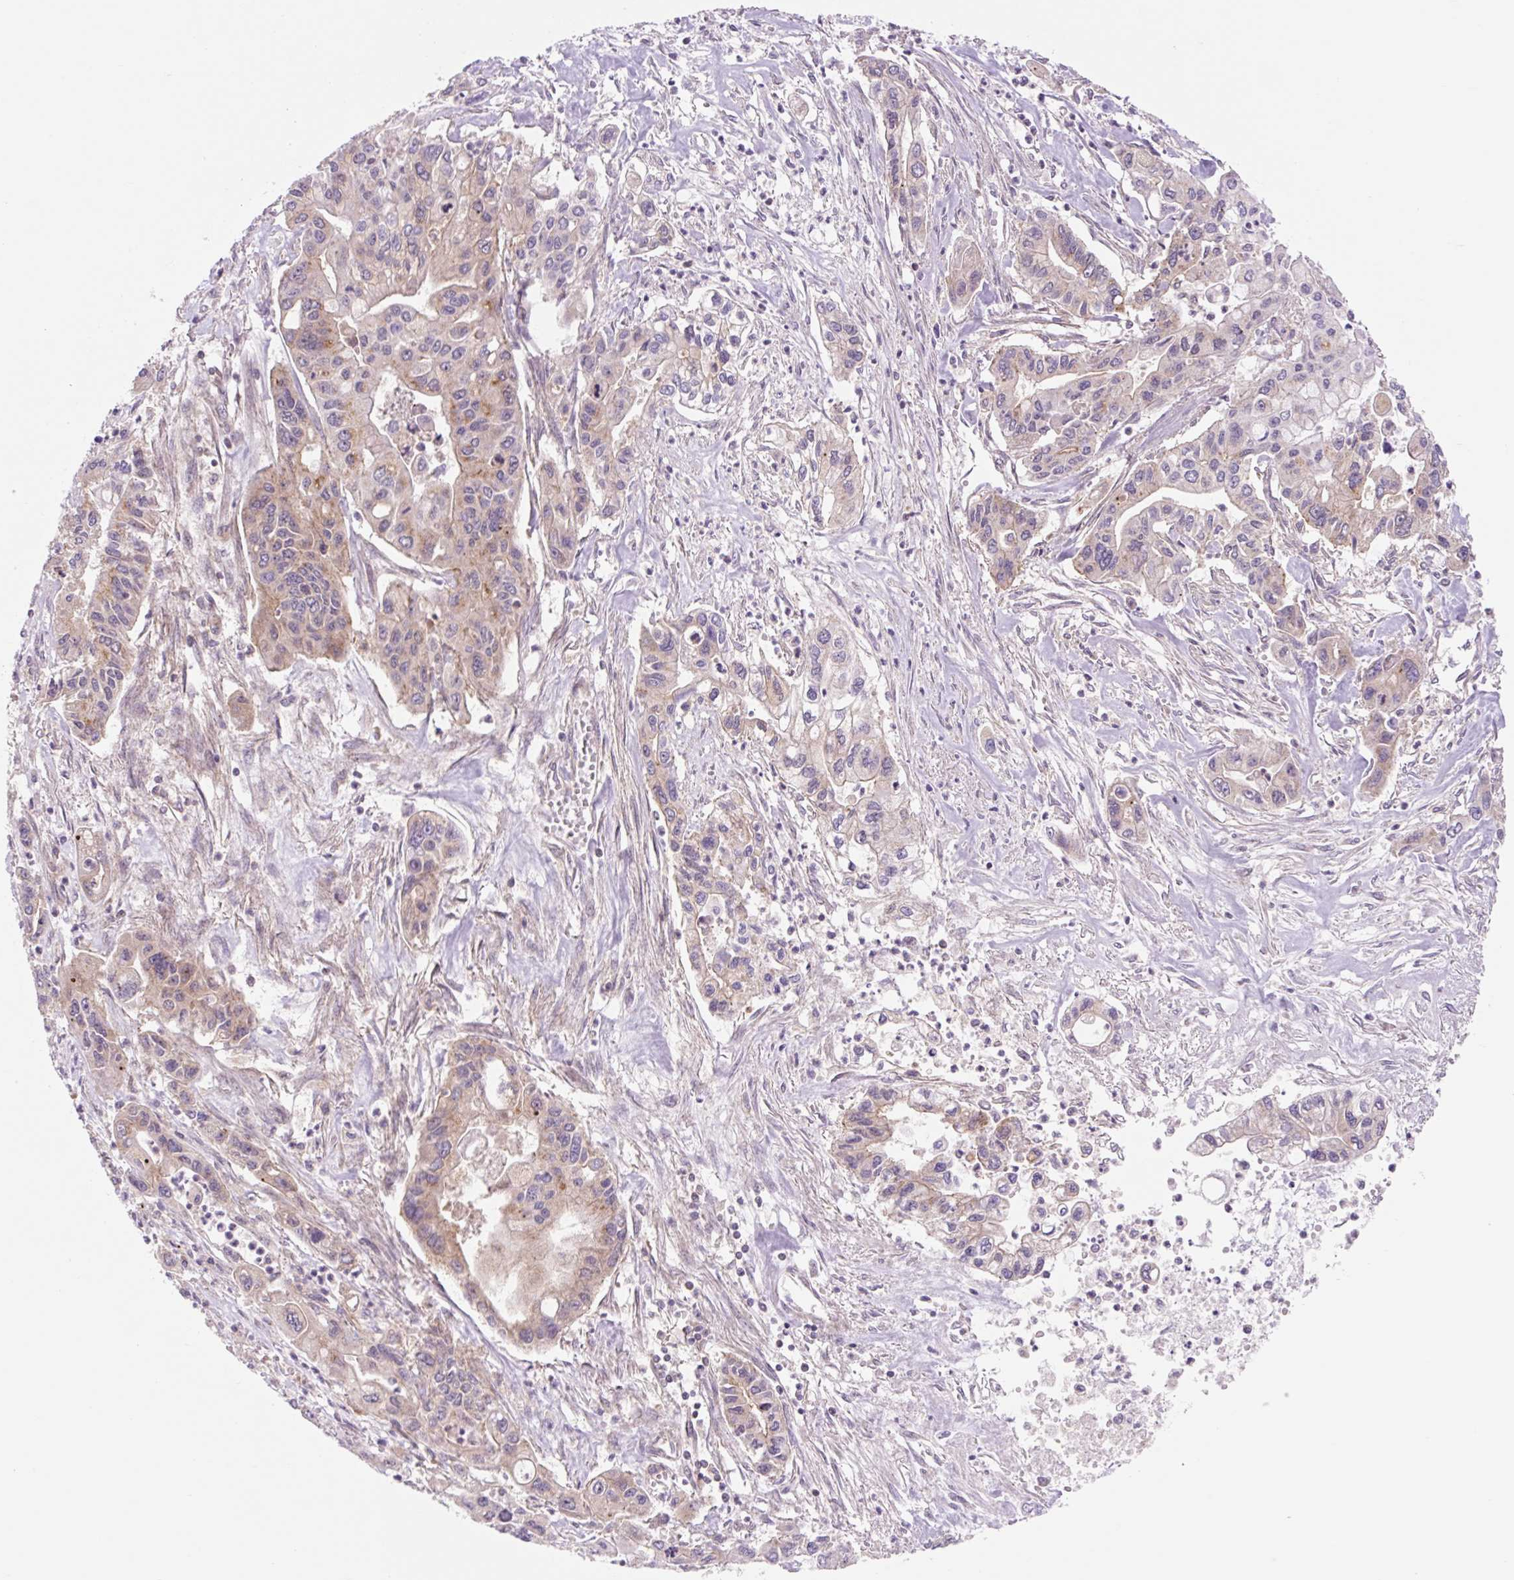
{"staining": {"intensity": "moderate", "quantity": "<25%", "location": "cytoplasmic/membranous"}, "tissue": "pancreatic cancer", "cell_type": "Tumor cells", "image_type": "cancer", "snomed": [{"axis": "morphology", "description": "Adenocarcinoma, NOS"}, {"axis": "topography", "description": "Pancreas"}], "caption": "Brown immunohistochemical staining in pancreatic cancer (adenocarcinoma) reveals moderate cytoplasmic/membranous staining in about <25% of tumor cells. (Stains: DAB (3,3'-diaminobenzidine) in brown, nuclei in blue, Microscopy: brightfield microscopy at high magnification).", "gene": "VPS4A", "patient": {"sex": "male", "age": 62}}